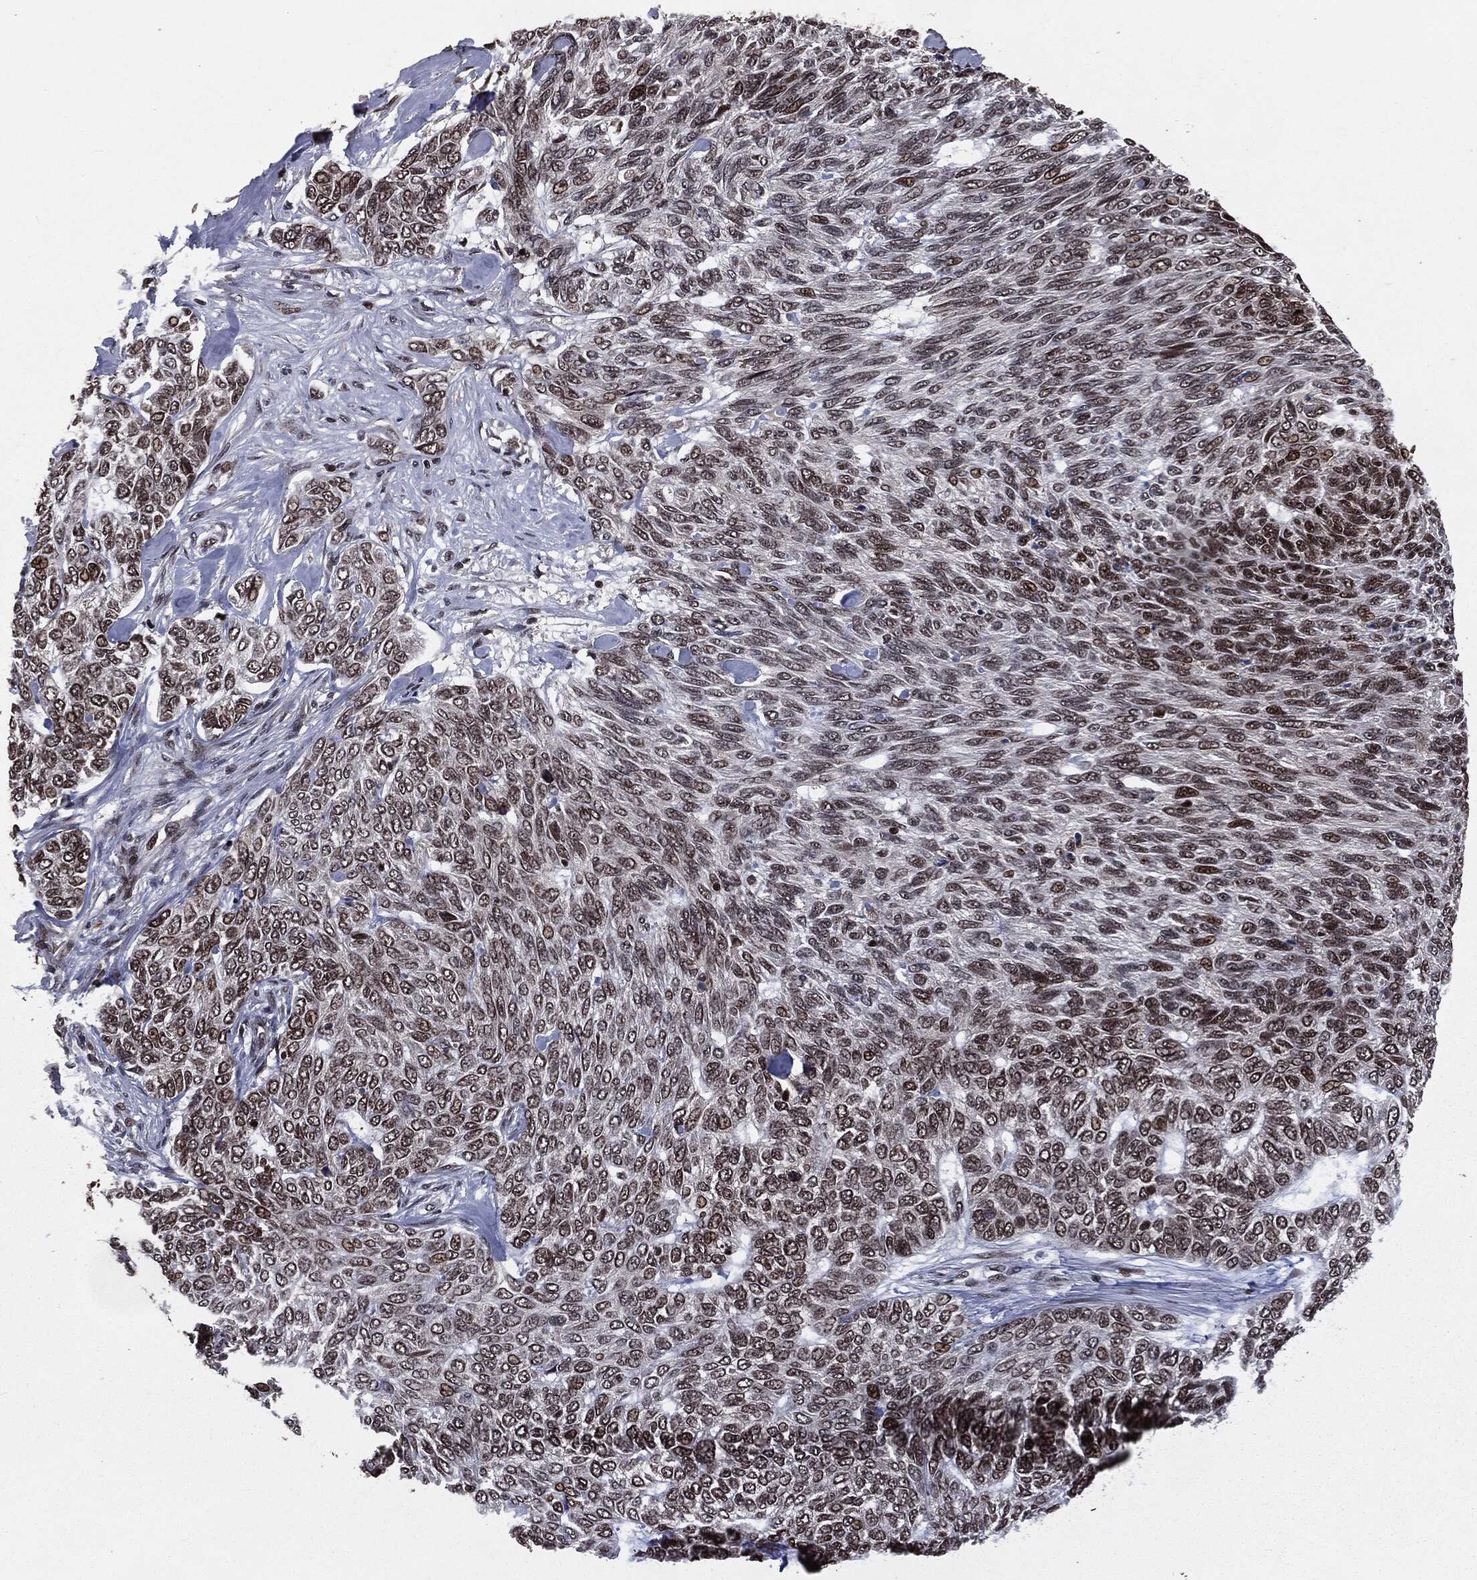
{"staining": {"intensity": "moderate", "quantity": ">75%", "location": "nuclear"}, "tissue": "skin cancer", "cell_type": "Tumor cells", "image_type": "cancer", "snomed": [{"axis": "morphology", "description": "Basal cell carcinoma"}, {"axis": "topography", "description": "Skin"}], "caption": "Immunohistochemical staining of human skin cancer (basal cell carcinoma) displays medium levels of moderate nuclear protein positivity in about >75% of tumor cells.", "gene": "DVL2", "patient": {"sex": "female", "age": 65}}